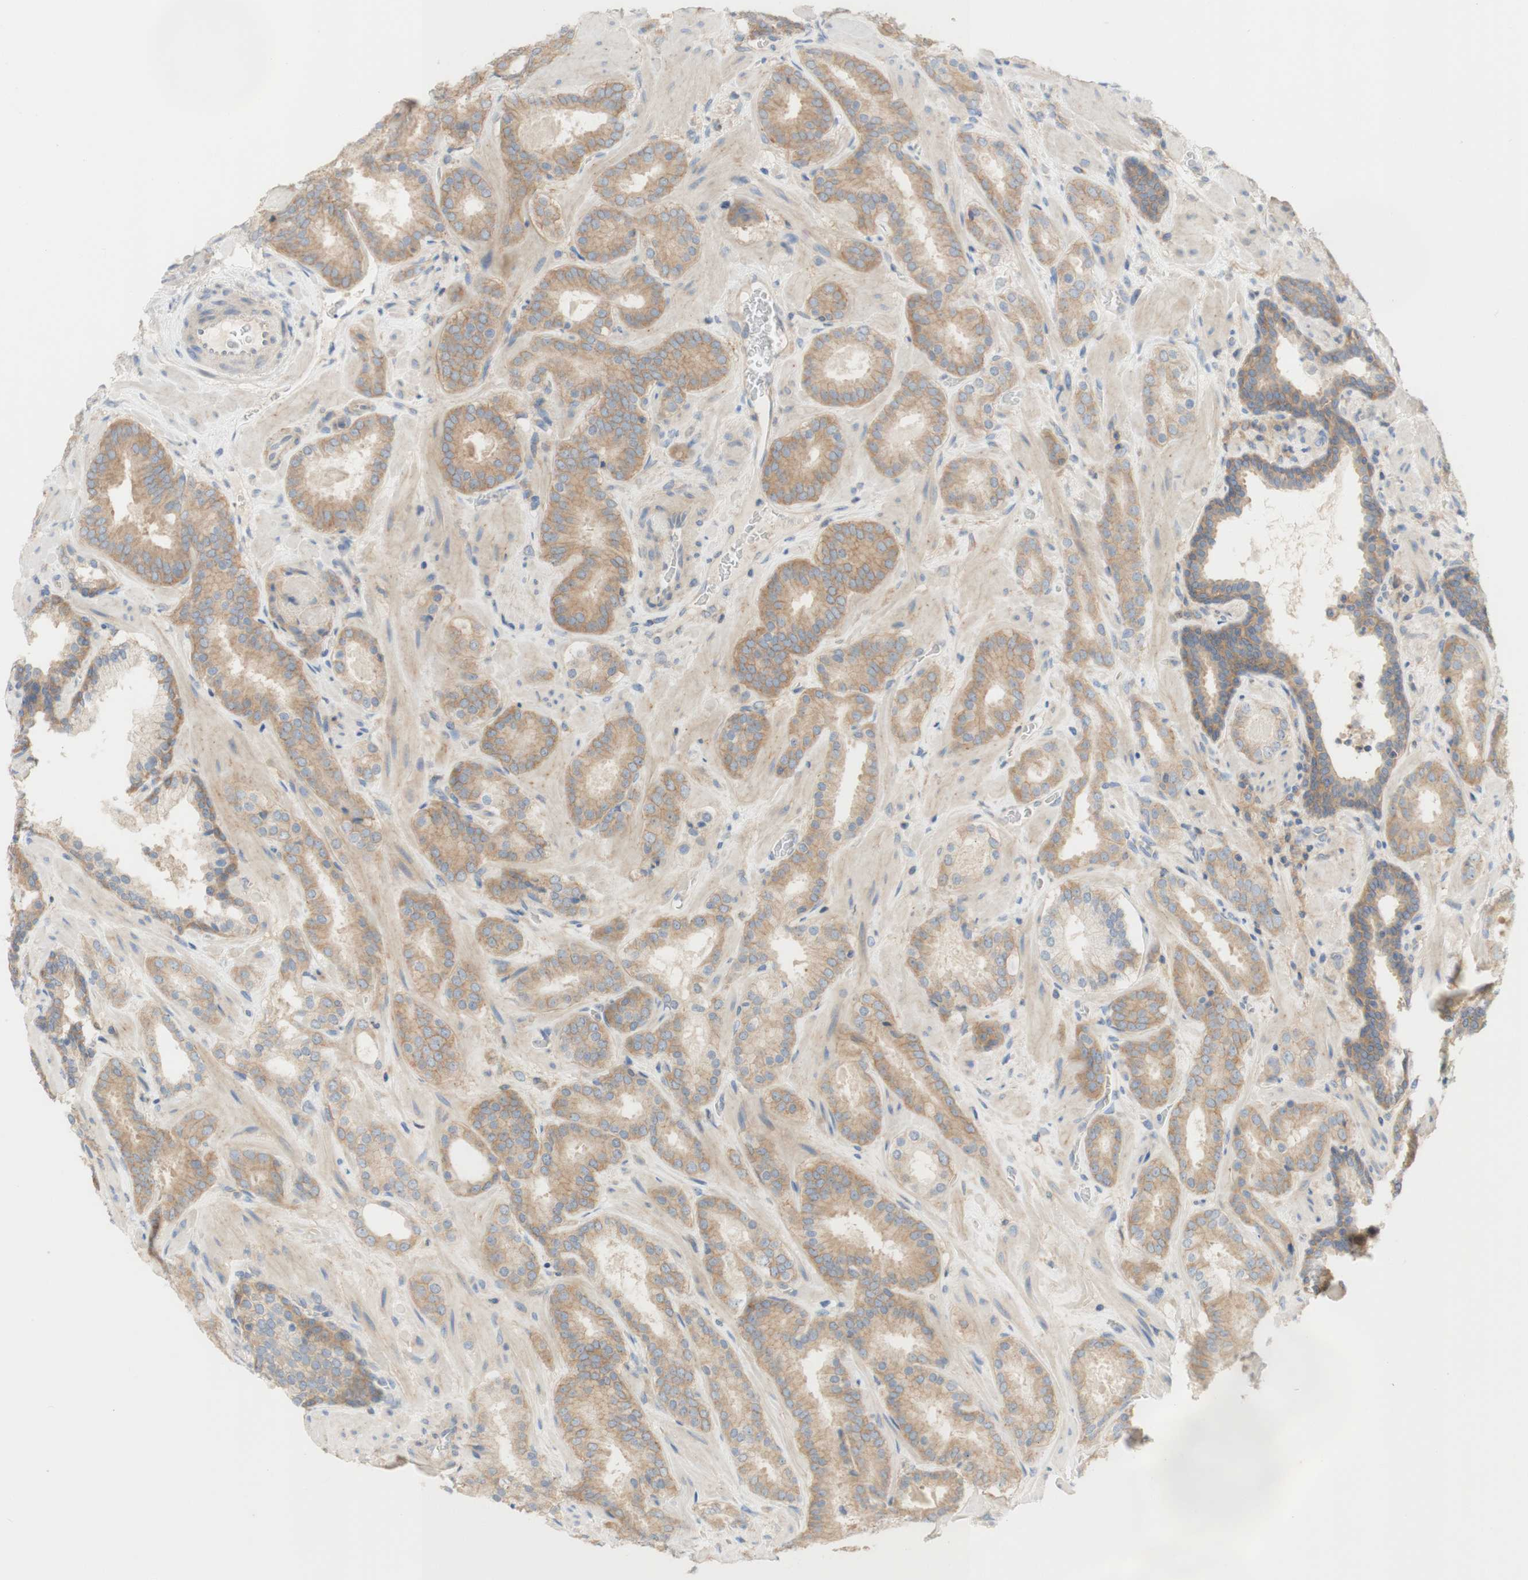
{"staining": {"intensity": "weak", "quantity": ">75%", "location": "cytoplasmic/membranous"}, "tissue": "prostate cancer", "cell_type": "Tumor cells", "image_type": "cancer", "snomed": [{"axis": "morphology", "description": "Adenocarcinoma, Low grade"}, {"axis": "topography", "description": "Prostate"}], "caption": "Prostate low-grade adenocarcinoma stained for a protein reveals weak cytoplasmic/membranous positivity in tumor cells. (DAB (3,3'-diaminobenzidine) = brown stain, brightfield microscopy at high magnification).", "gene": "ATP2B1", "patient": {"sex": "male", "age": 63}}